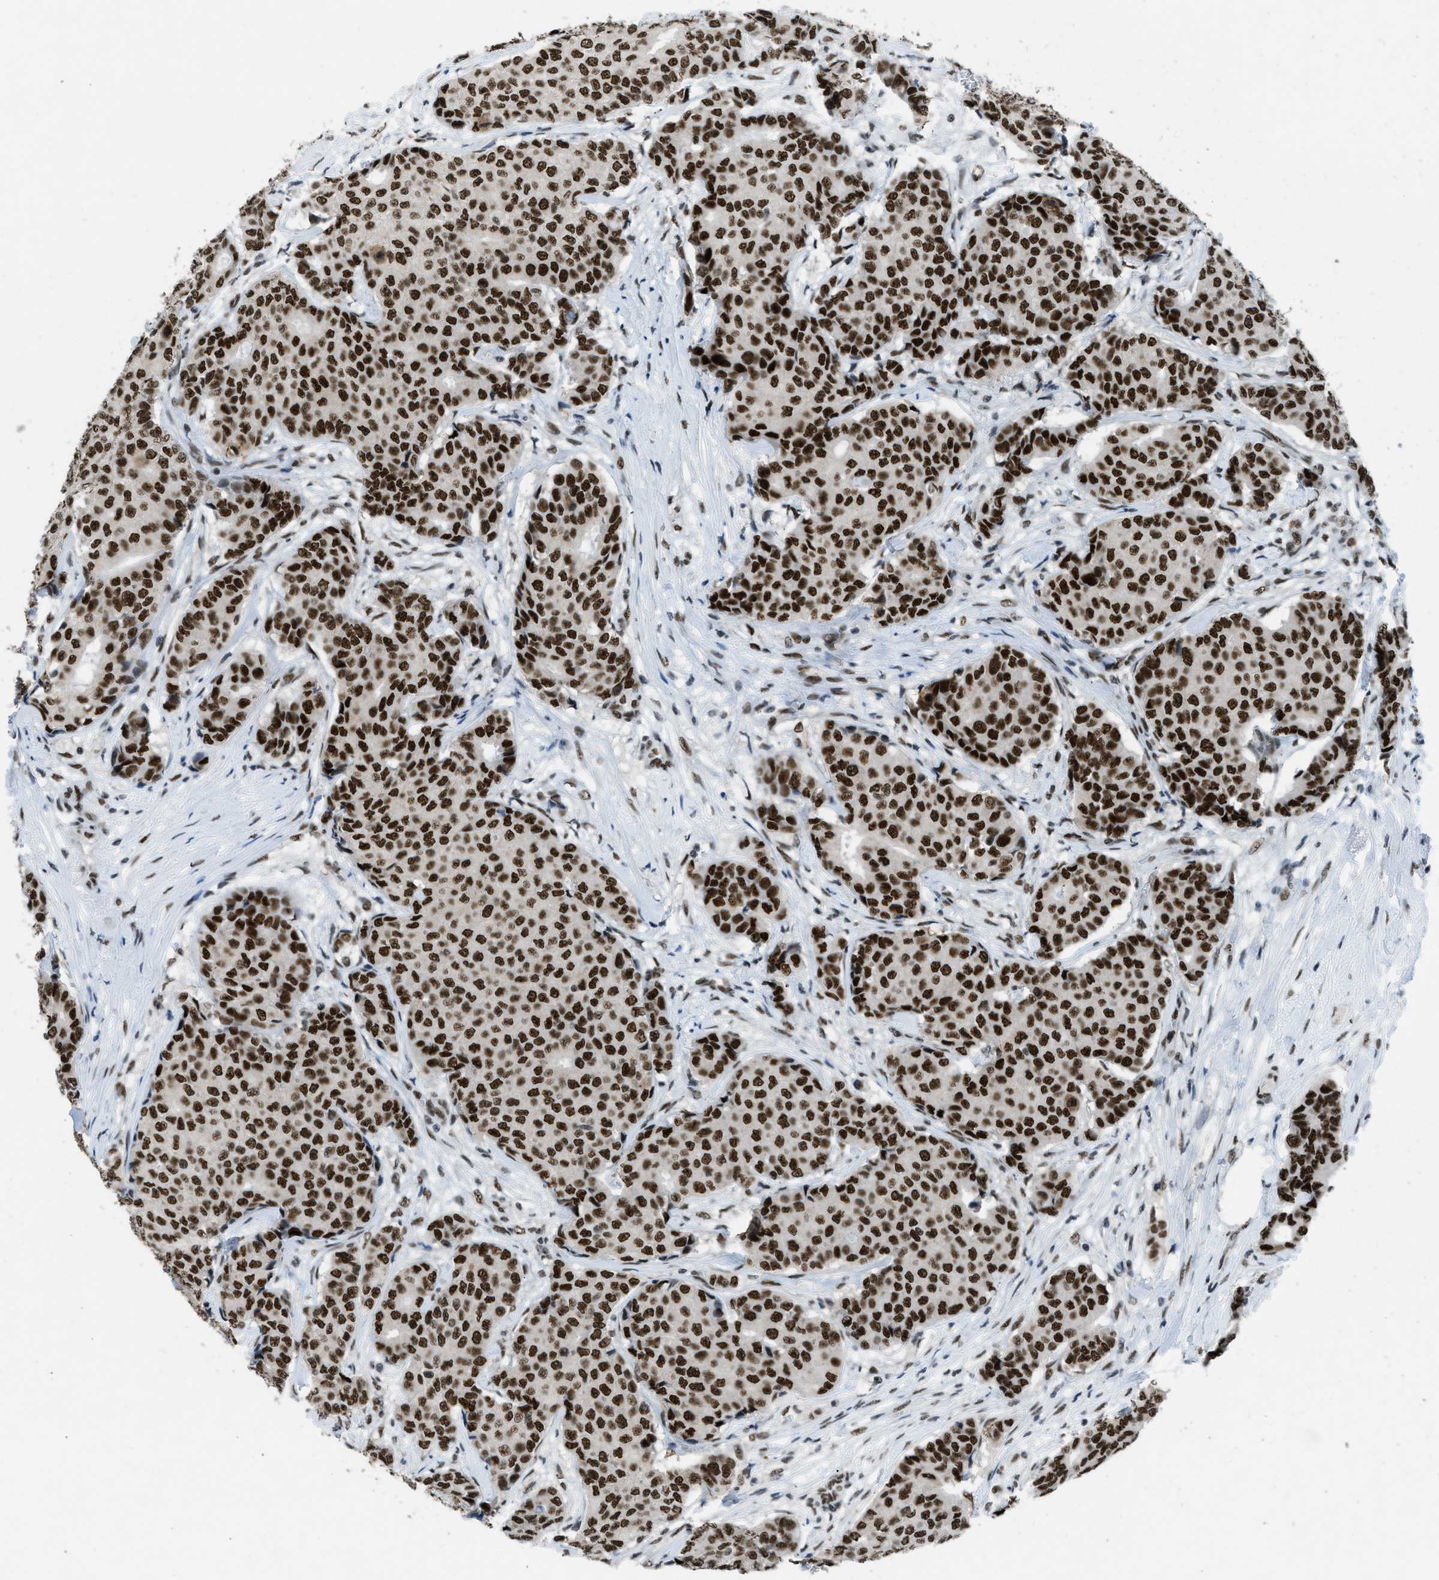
{"staining": {"intensity": "strong", "quantity": ">75%", "location": "nuclear"}, "tissue": "breast cancer", "cell_type": "Tumor cells", "image_type": "cancer", "snomed": [{"axis": "morphology", "description": "Duct carcinoma"}, {"axis": "topography", "description": "Breast"}], "caption": "This image shows immunohistochemistry staining of breast cancer (invasive ductal carcinoma), with high strong nuclear positivity in about >75% of tumor cells.", "gene": "GATAD2B", "patient": {"sex": "female", "age": 75}}